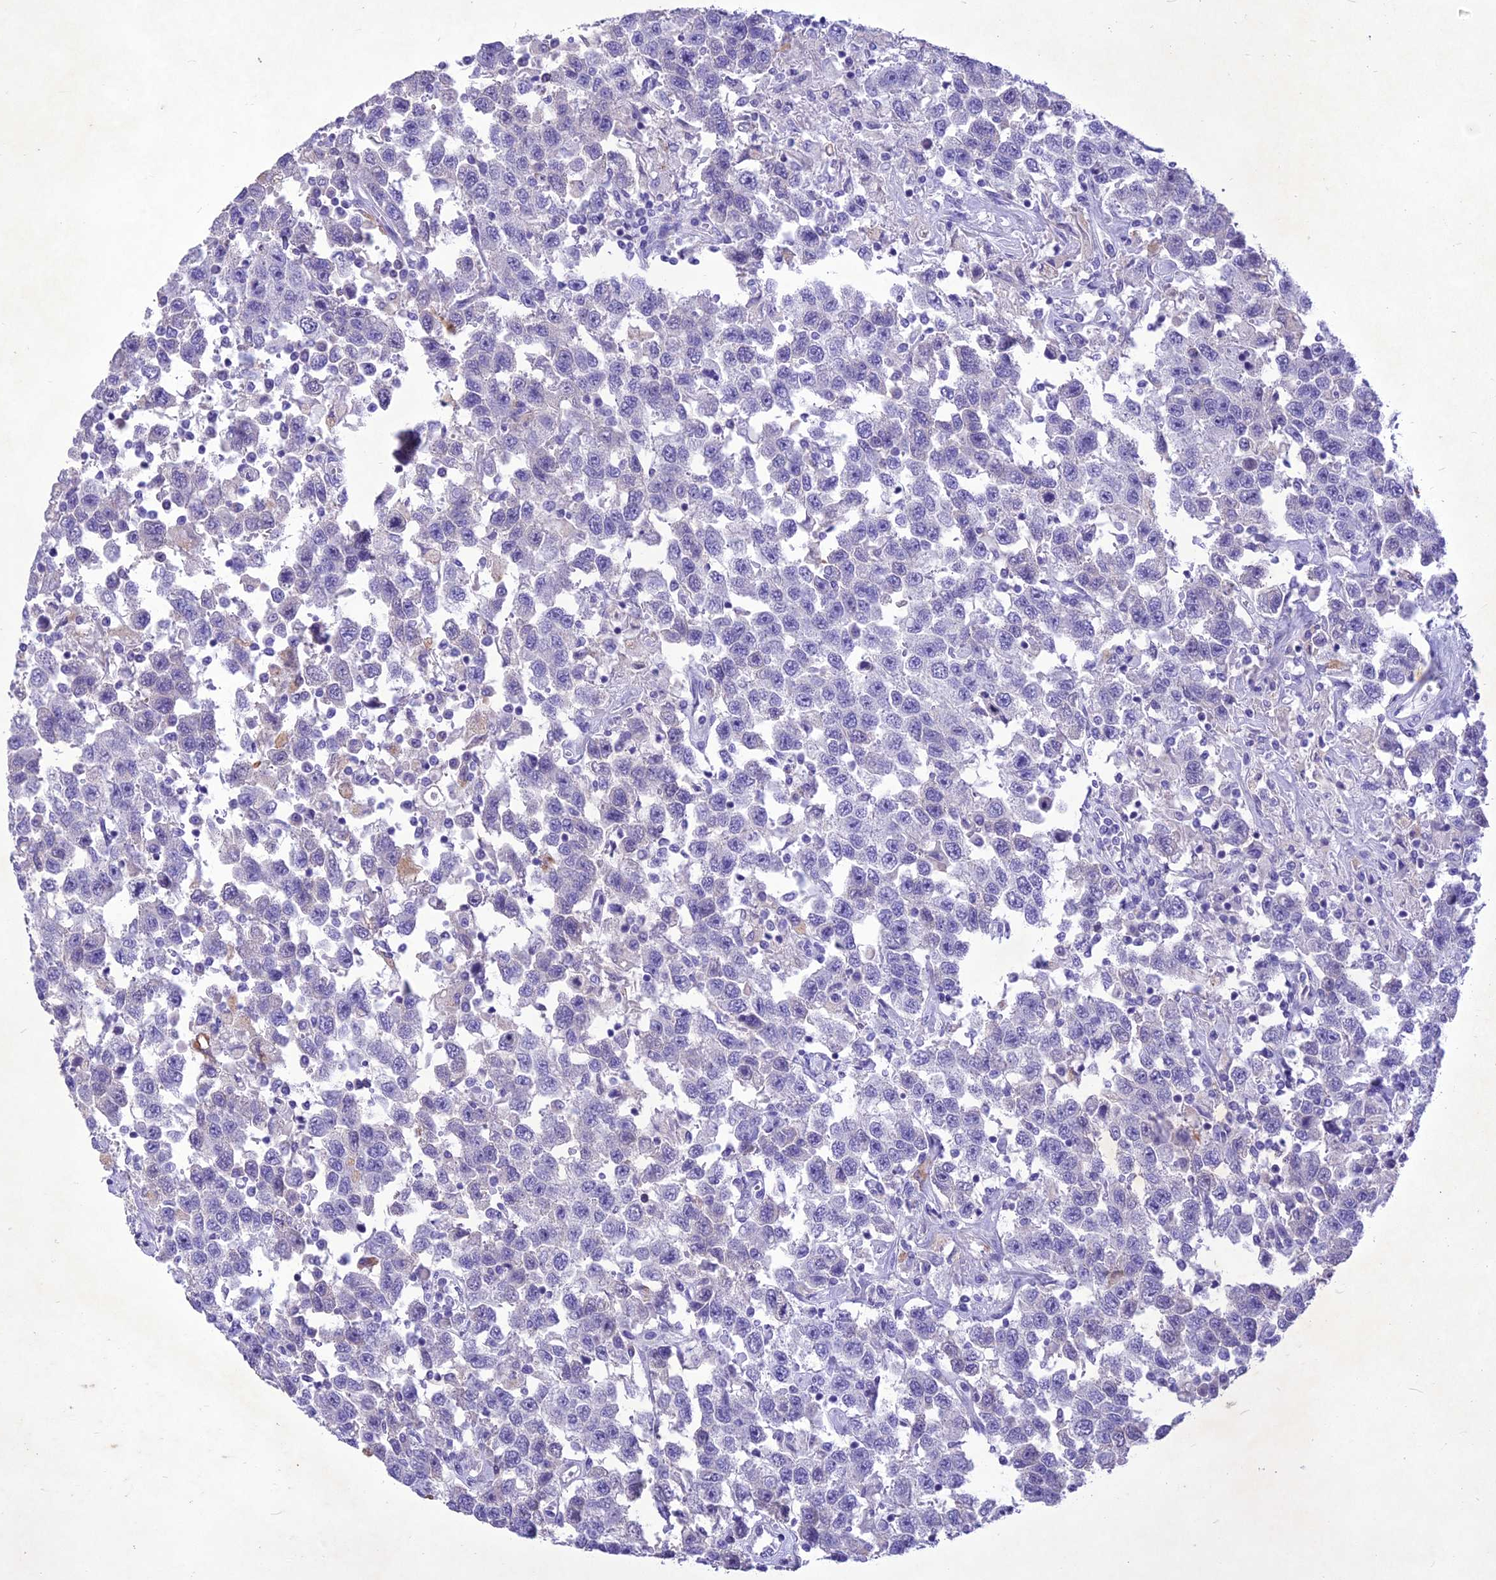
{"staining": {"intensity": "negative", "quantity": "none", "location": "none"}, "tissue": "testis cancer", "cell_type": "Tumor cells", "image_type": "cancer", "snomed": [{"axis": "morphology", "description": "Seminoma, NOS"}, {"axis": "topography", "description": "Testis"}], "caption": "High magnification brightfield microscopy of testis seminoma stained with DAB (3,3'-diaminobenzidine) (brown) and counterstained with hematoxylin (blue): tumor cells show no significant positivity.", "gene": "IFT172", "patient": {"sex": "male", "age": 41}}